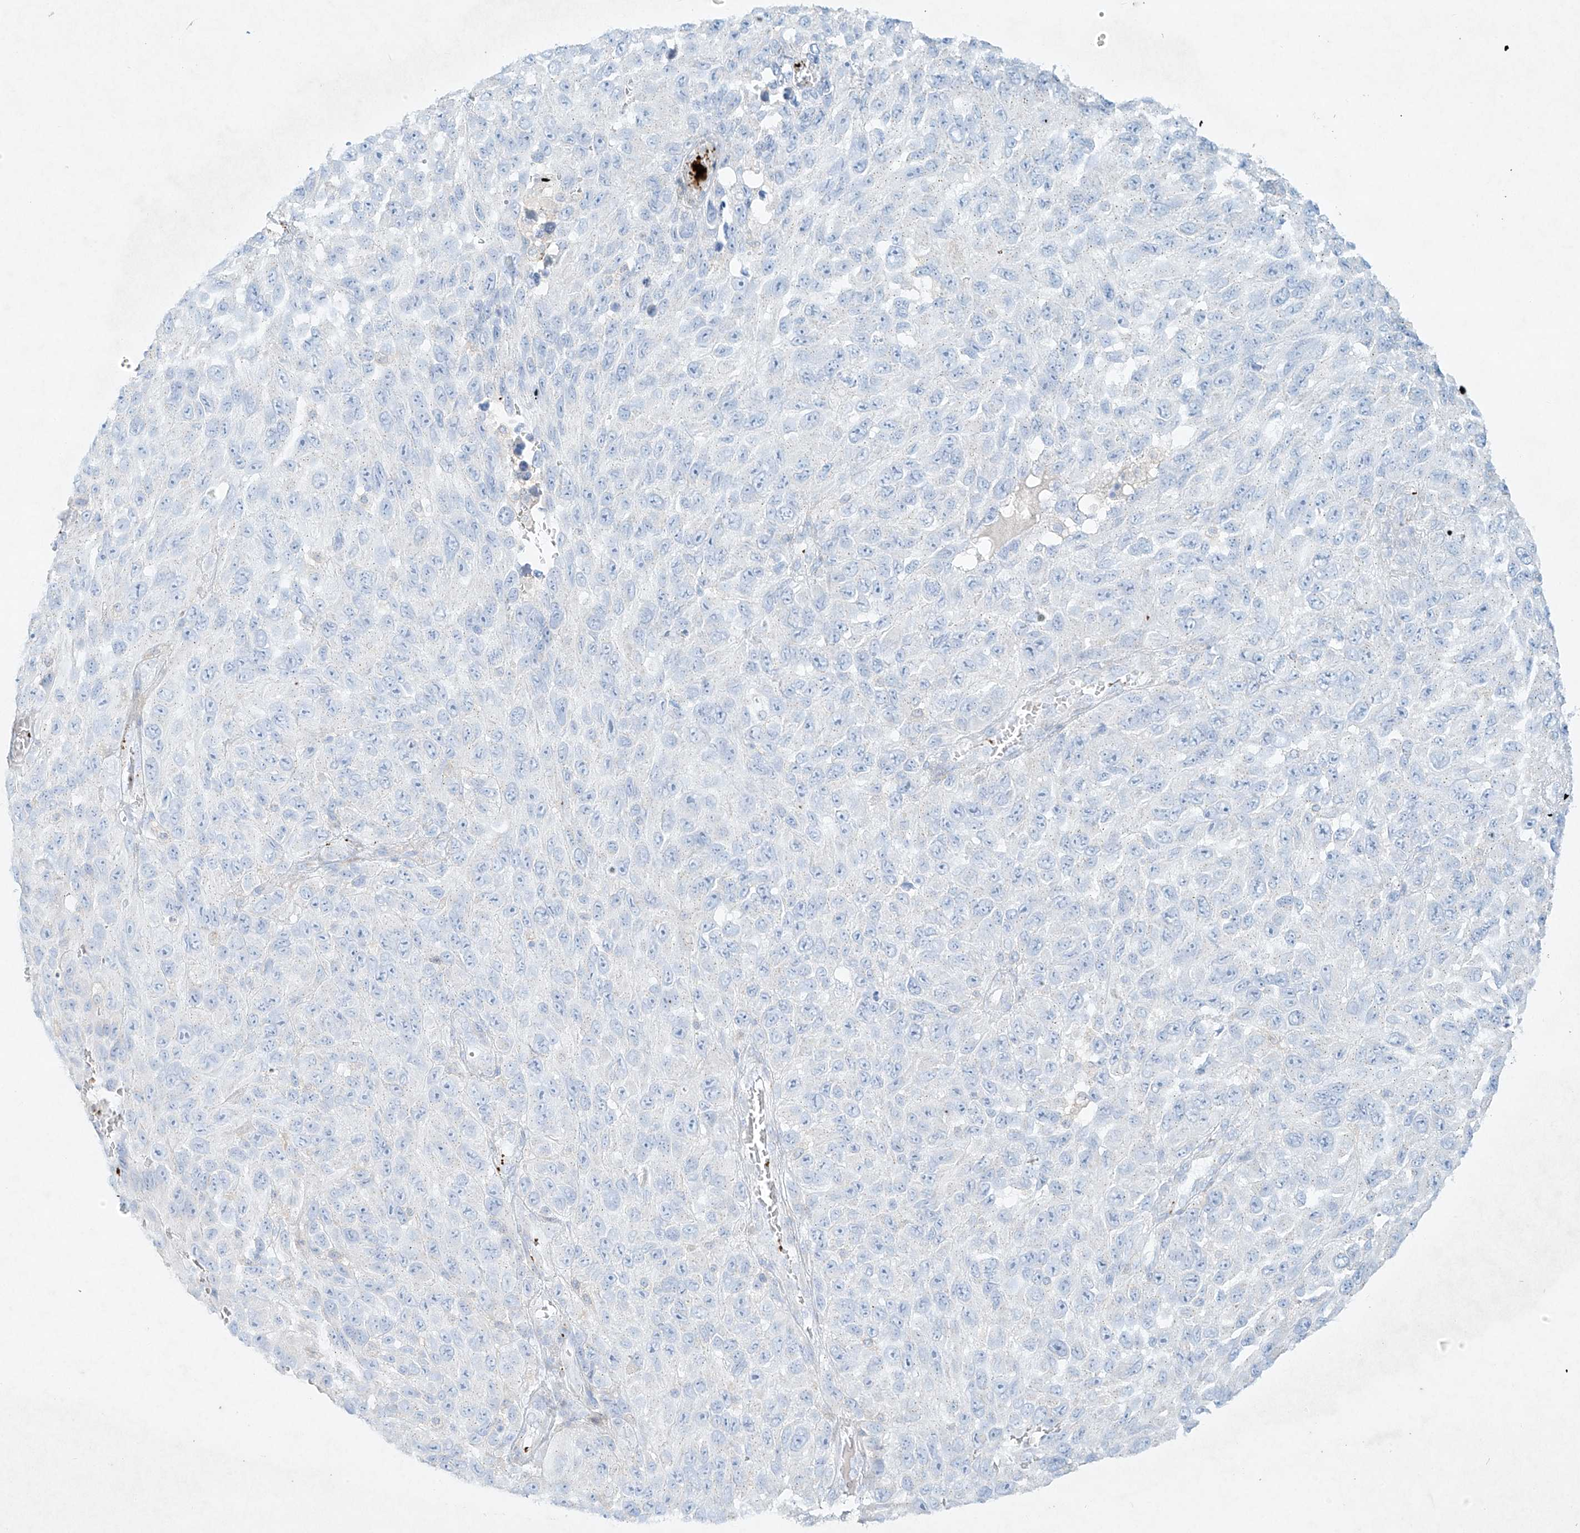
{"staining": {"intensity": "negative", "quantity": "none", "location": "none"}, "tissue": "melanoma", "cell_type": "Tumor cells", "image_type": "cancer", "snomed": [{"axis": "morphology", "description": "Malignant melanoma, NOS"}, {"axis": "topography", "description": "Skin"}], "caption": "Tumor cells show no significant positivity in melanoma. (DAB IHC, high magnification).", "gene": "PLEK", "patient": {"sex": "female", "age": 96}}